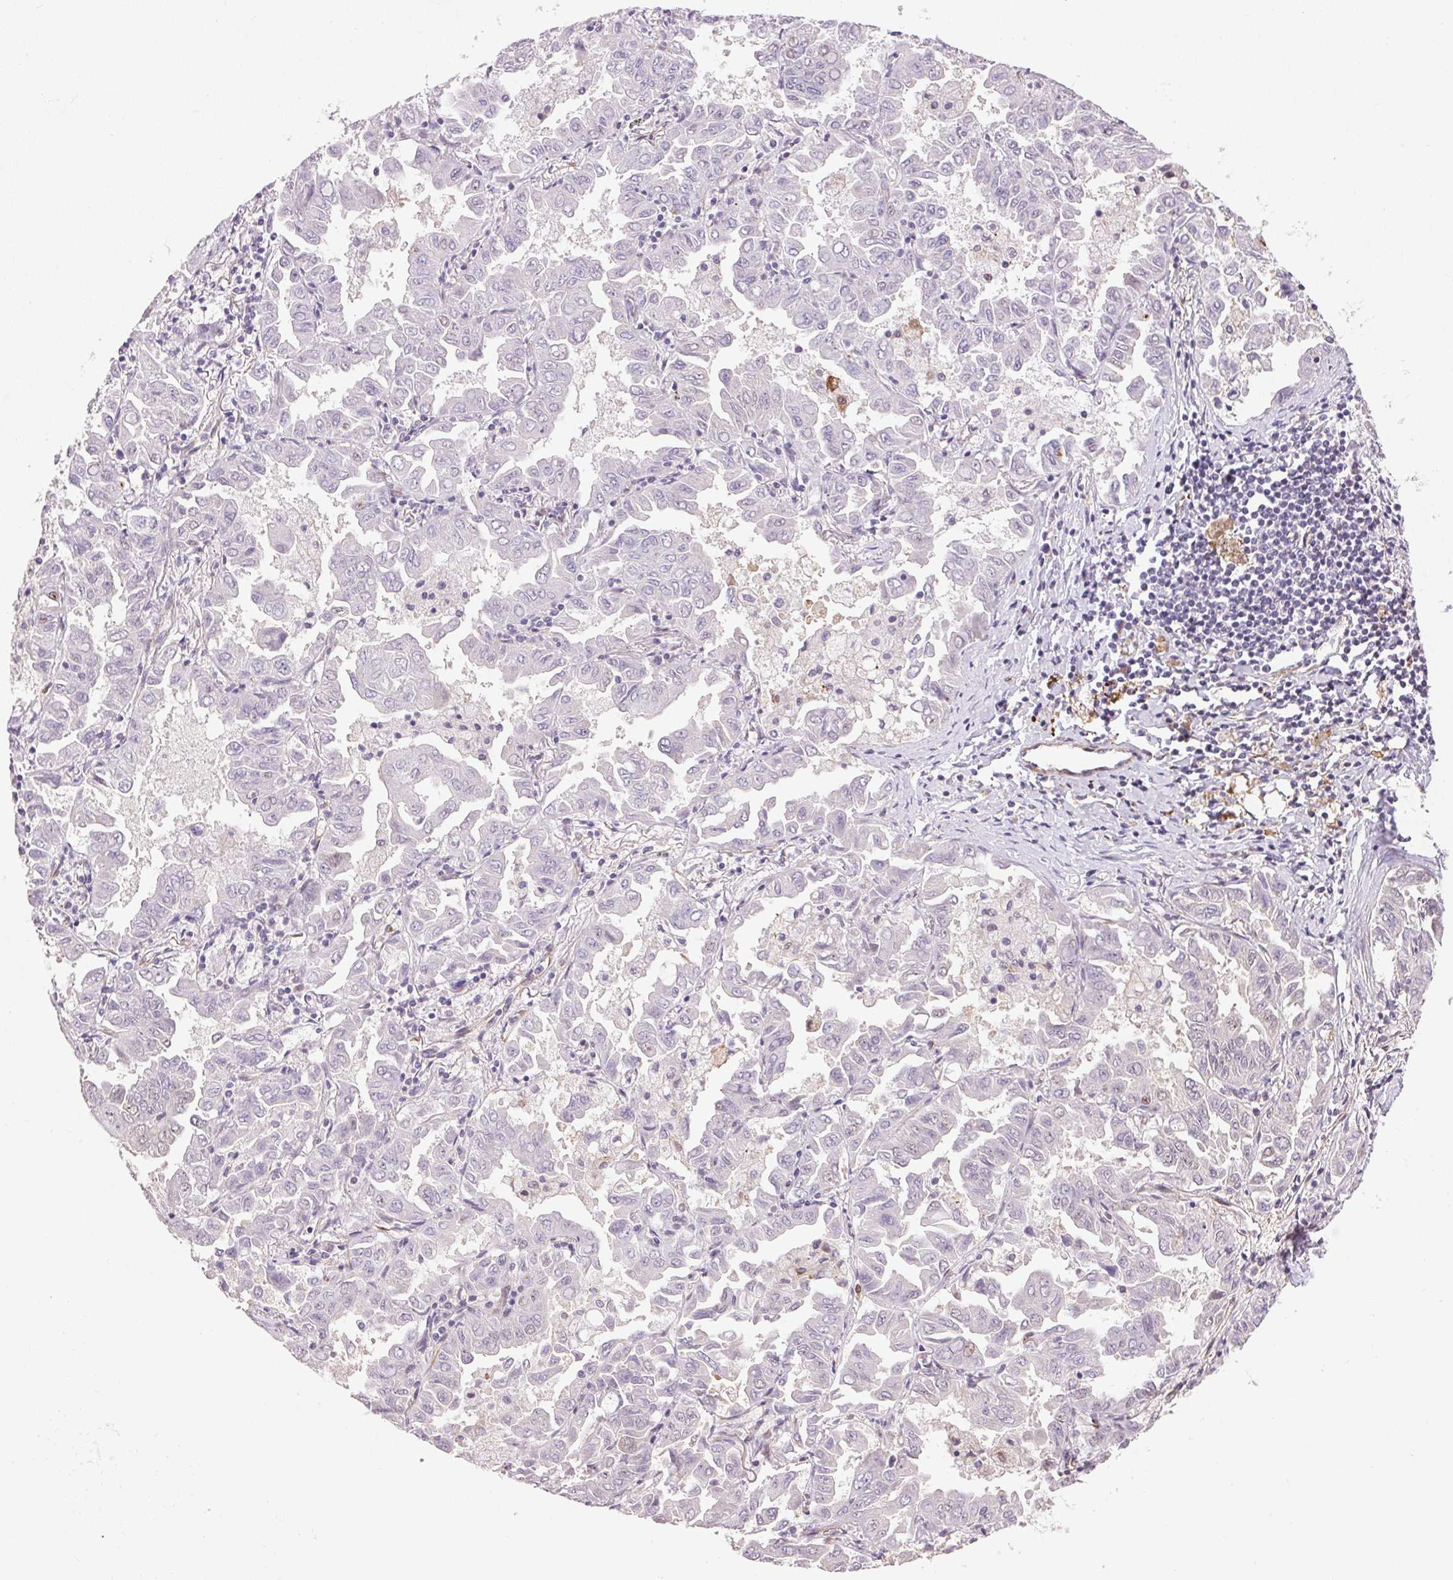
{"staining": {"intensity": "negative", "quantity": "none", "location": "none"}, "tissue": "lung cancer", "cell_type": "Tumor cells", "image_type": "cancer", "snomed": [{"axis": "morphology", "description": "Adenocarcinoma, NOS"}, {"axis": "topography", "description": "Lung"}], "caption": "An immunohistochemistry (IHC) image of adenocarcinoma (lung) is shown. There is no staining in tumor cells of adenocarcinoma (lung).", "gene": "GYG2", "patient": {"sex": "male", "age": 64}}